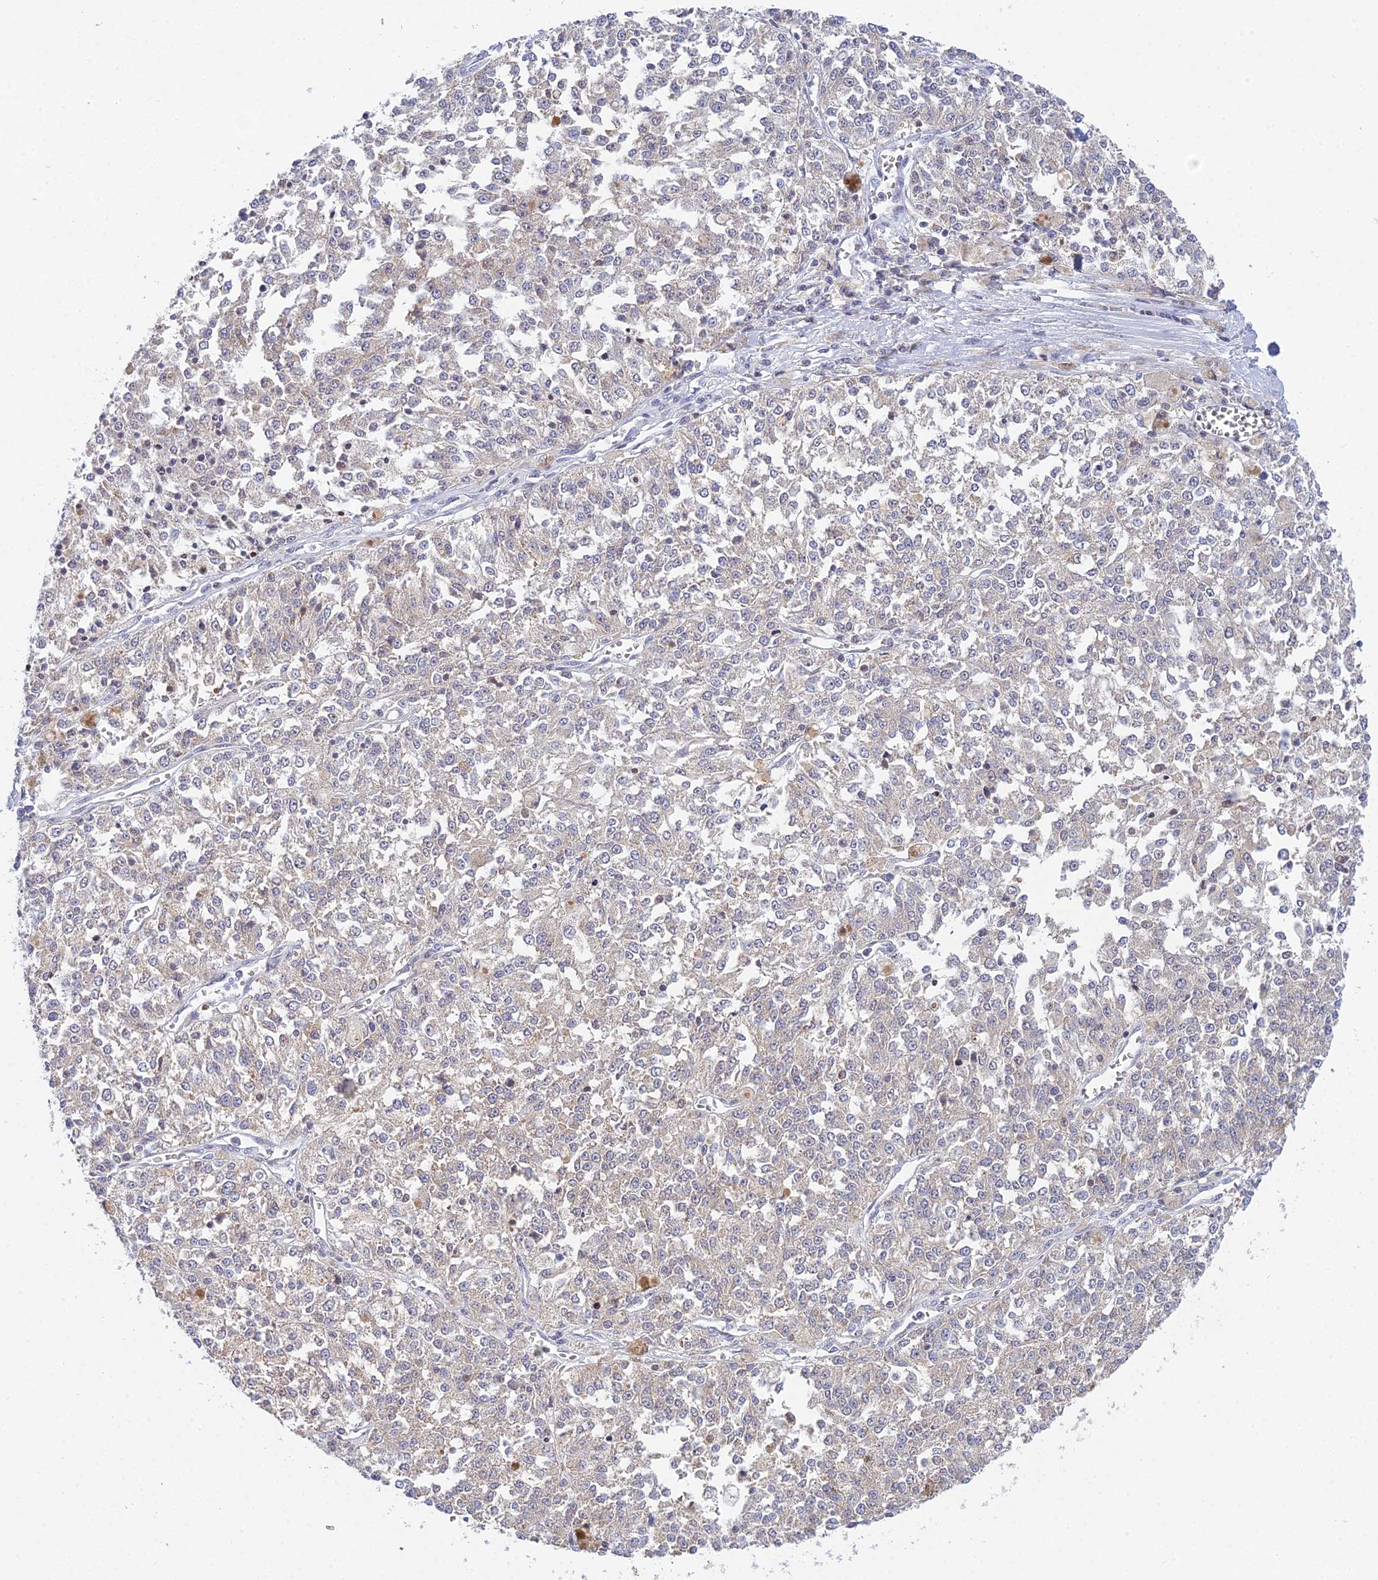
{"staining": {"intensity": "weak", "quantity": "<25%", "location": "cytoplasmic/membranous"}, "tissue": "melanoma", "cell_type": "Tumor cells", "image_type": "cancer", "snomed": [{"axis": "morphology", "description": "Malignant melanoma, NOS"}, {"axis": "topography", "description": "Skin"}], "caption": "There is no significant staining in tumor cells of malignant melanoma.", "gene": "ELOA2", "patient": {"sex": "female", "age": 64}}